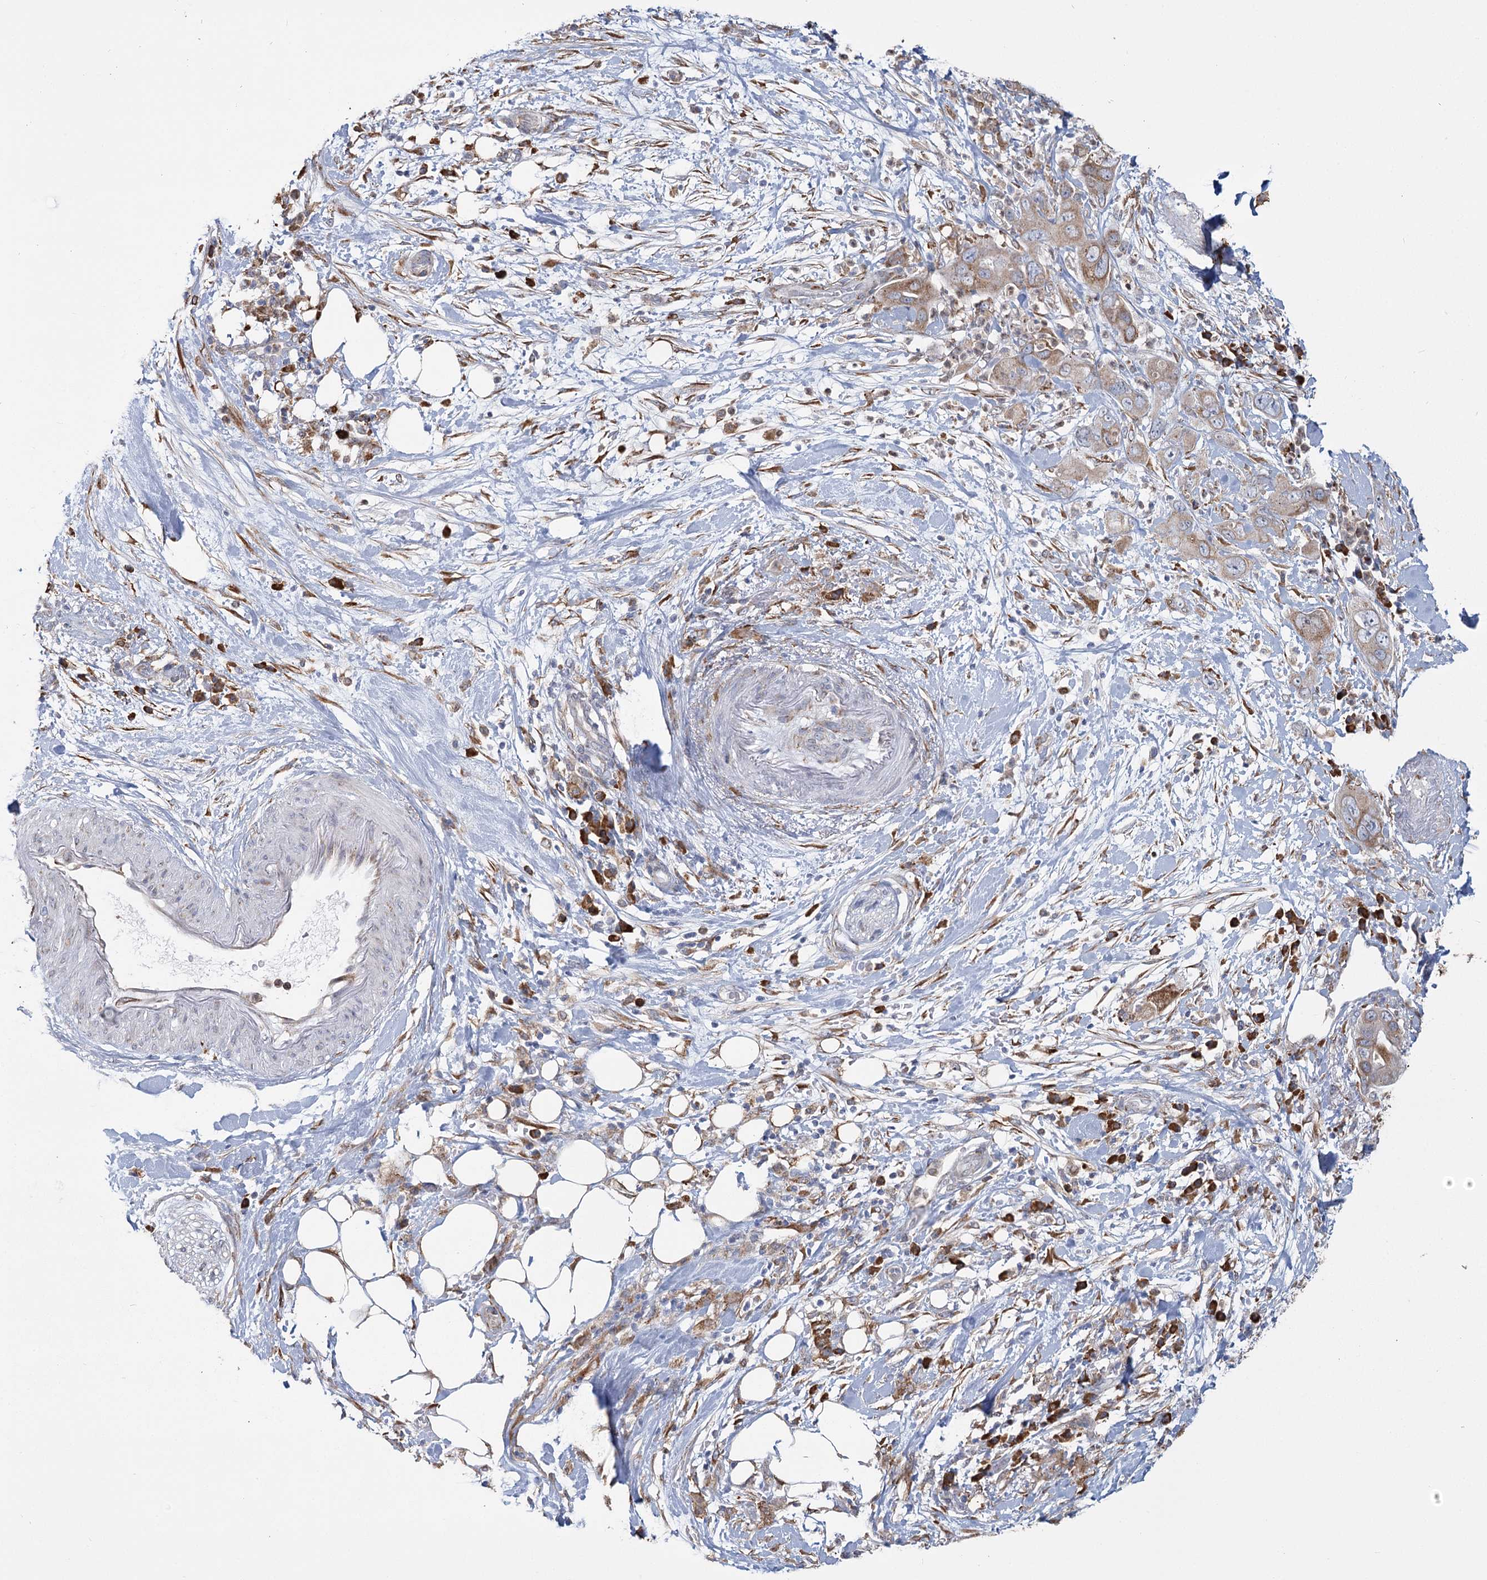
{"staining": {"intensity": "weak", "quantity": ">75%", "location": "cytoplasmic/membranous"}, "tissue": "pancreatic cancer", "cell_type": "Tumor cells", "image_type": "cancer", "snomed": [{"axis": "morphology", "description": "Adenocarcinoma, NOS"}, {"axis": "topography", "description": "Pancreas"}], "caption": "A photomicrograph of adenocarcinoma (pancreatic) stained for a protein shows weak cytoplasmic/membranous brown staining in tumor cells.", "gene": "ZCCHC9", "patient": {"sex": "female", "age": 71}}